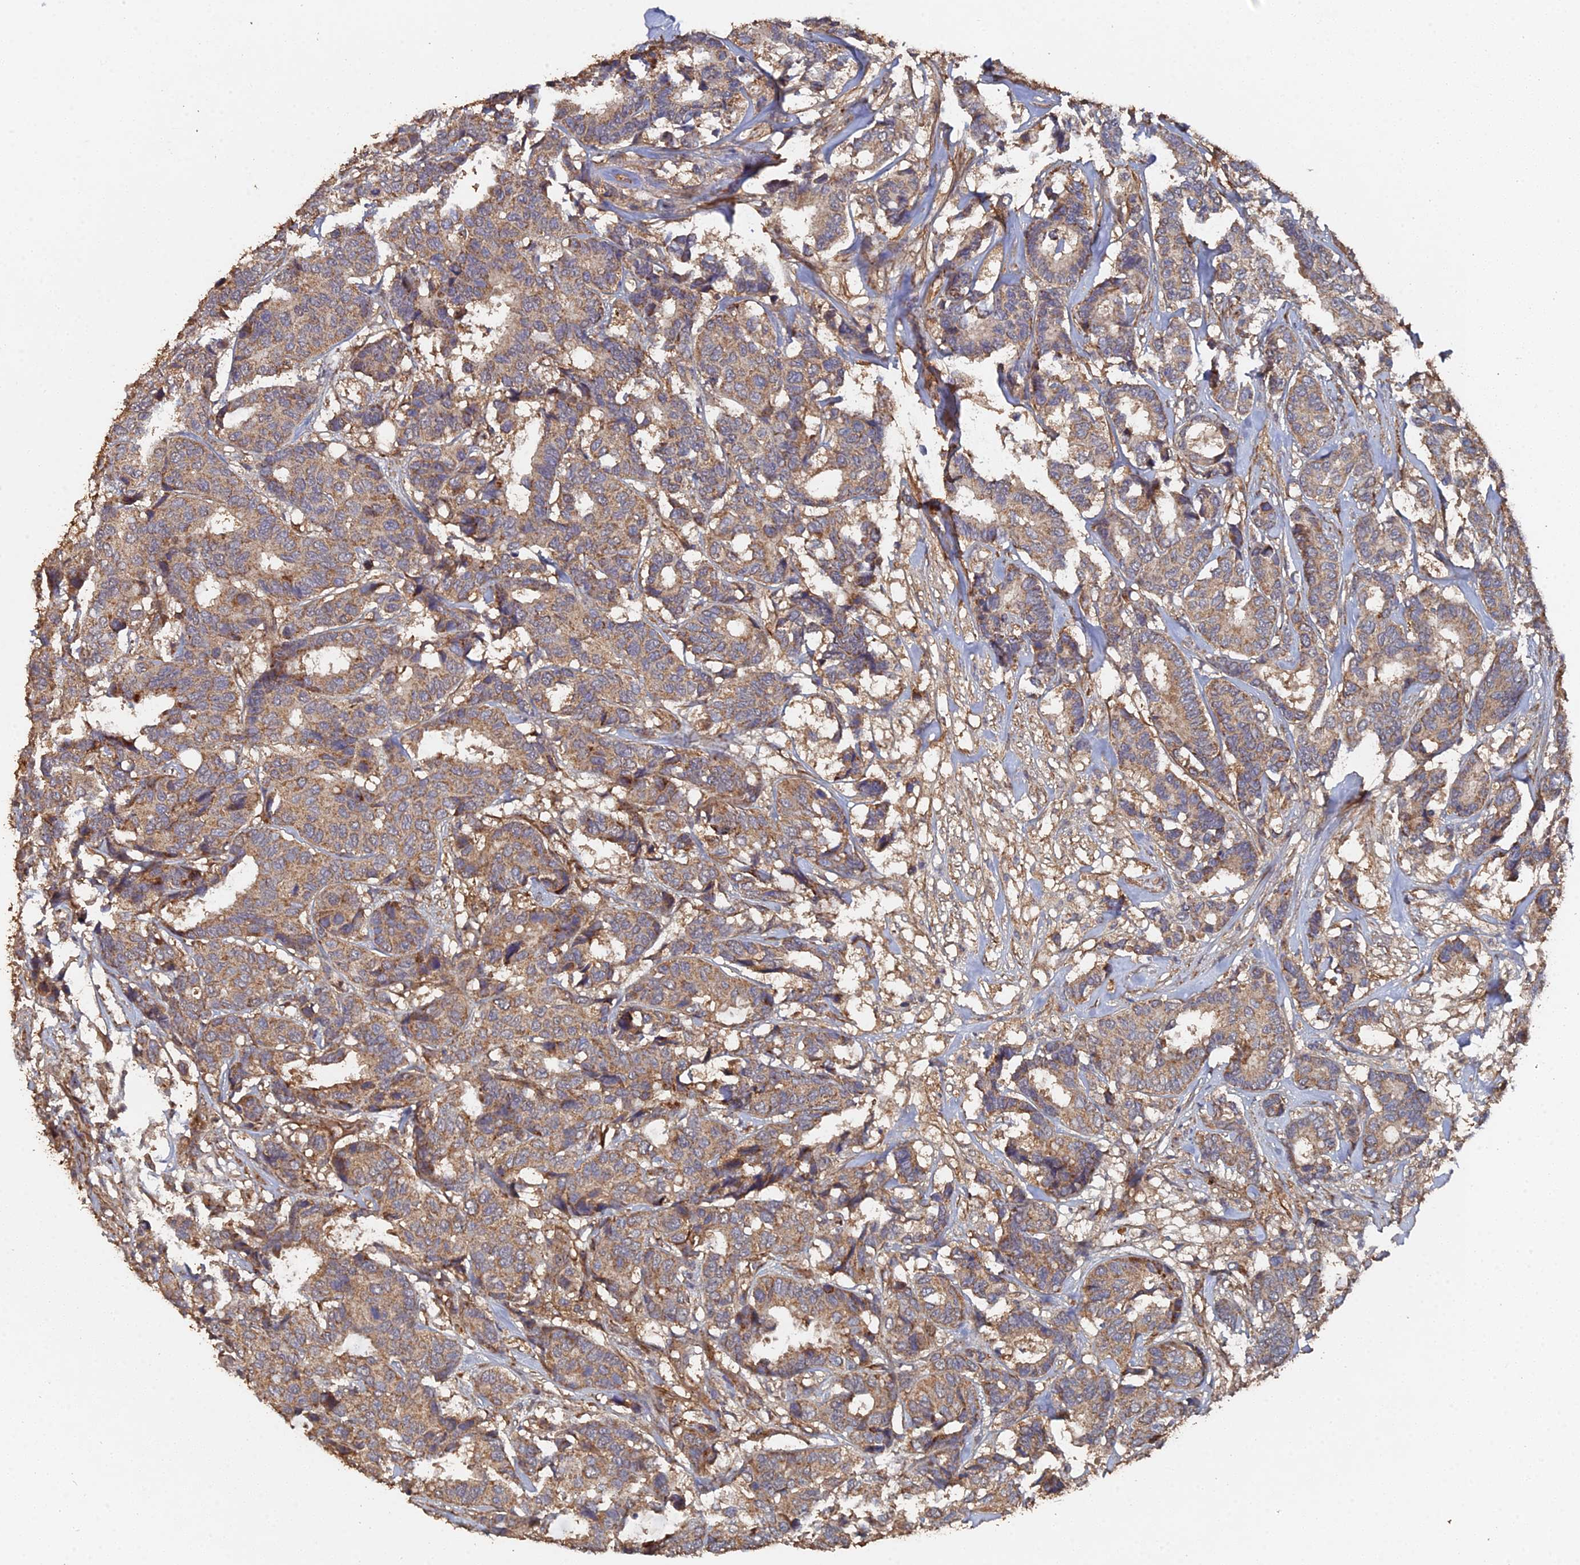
{"staining": {"intensity": "moderate", "quantity": ">75%", "location": "cytoplasmic/membranous"}, "tissue": "breast cancer", "cell_type": "Tumor cells", "image_type": "cancer", "snomed": [{"axis": "morphology", "description": "Duct carcinoma"}, {"axis": "topography", "description": "Breast"}], "caption": "The immunohistochemical stain shows moderate cytoplasmic/membranous staining in tumor cells of breast cancer tissue. (DAB (3,3'-diaminobenzidine) IHC, brown staining for protein, blue staining for nuclei).", "gene": "SPANXN4", "patient": {"sex": "female", "age": 87}}